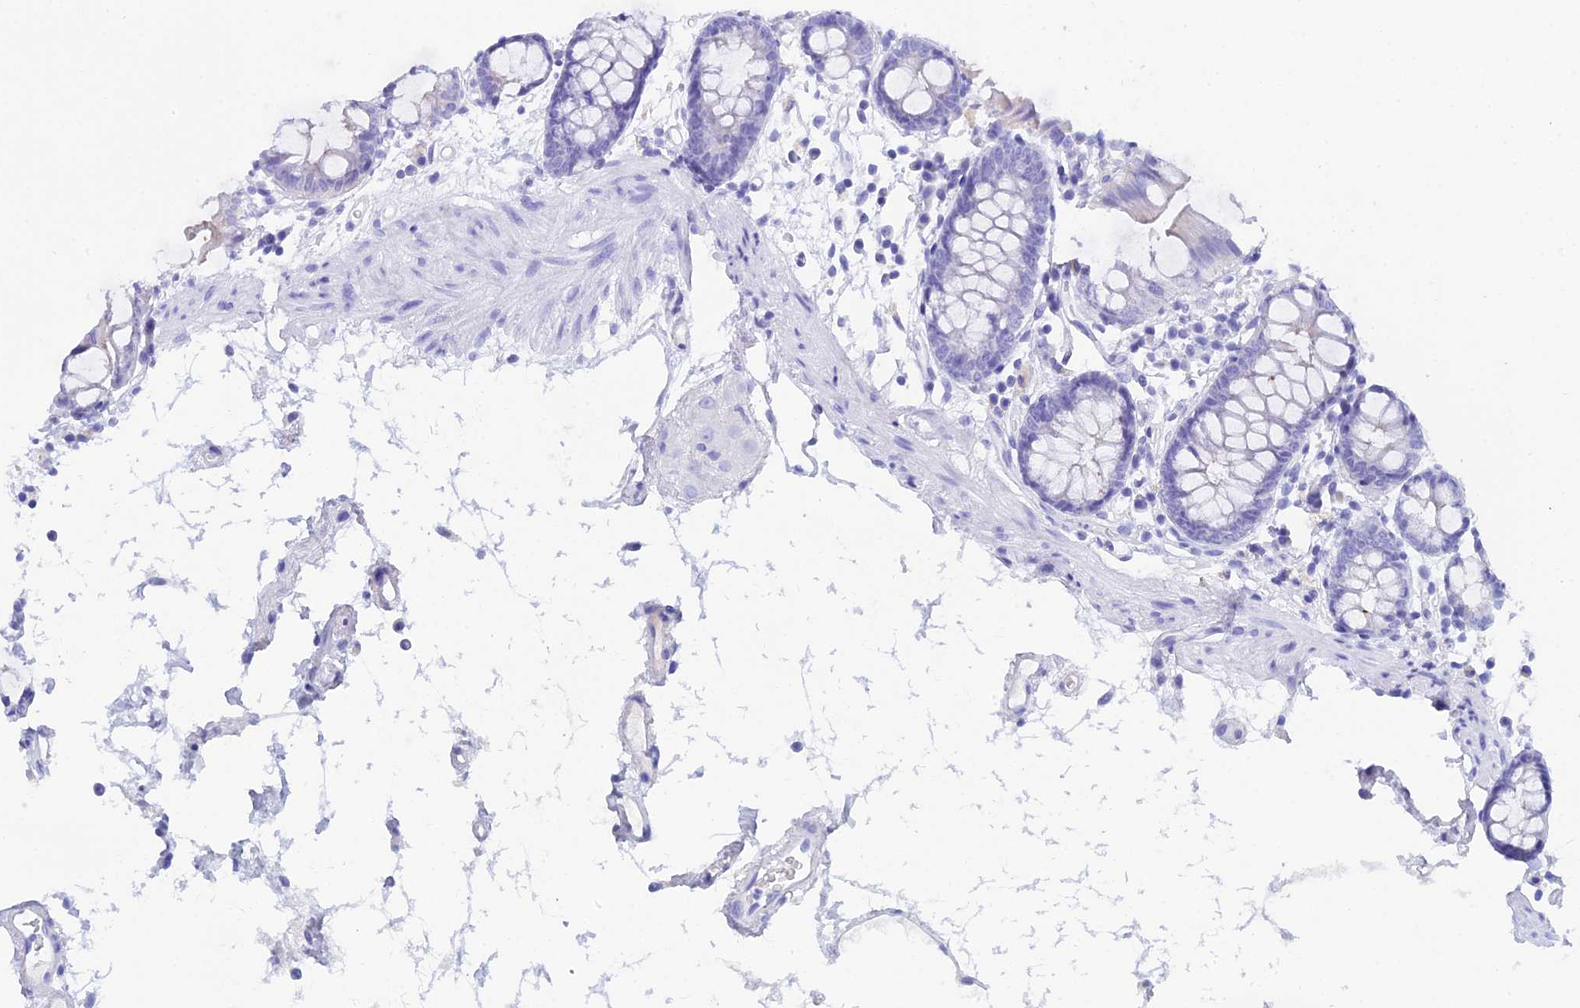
{"staining": {"intensity": "negative", "quantity": "none", "location": "none"}, "tissue": "colon", "cell_type": "Endothelial cells", "image_type": "normal", "snomed": [{"axis": "morphology", "description": "Normal tissue, NOS"}, {"axis": "topography", "description": "Colon"}], "caption": "High power microscopy micrograph of an immunohistochemistry (IHC) photomicrograph of benign colon, revealing no significant staining in endothelial cells.", "gene": "REG1A", "patient": {"sex": "female", "age": 84}}